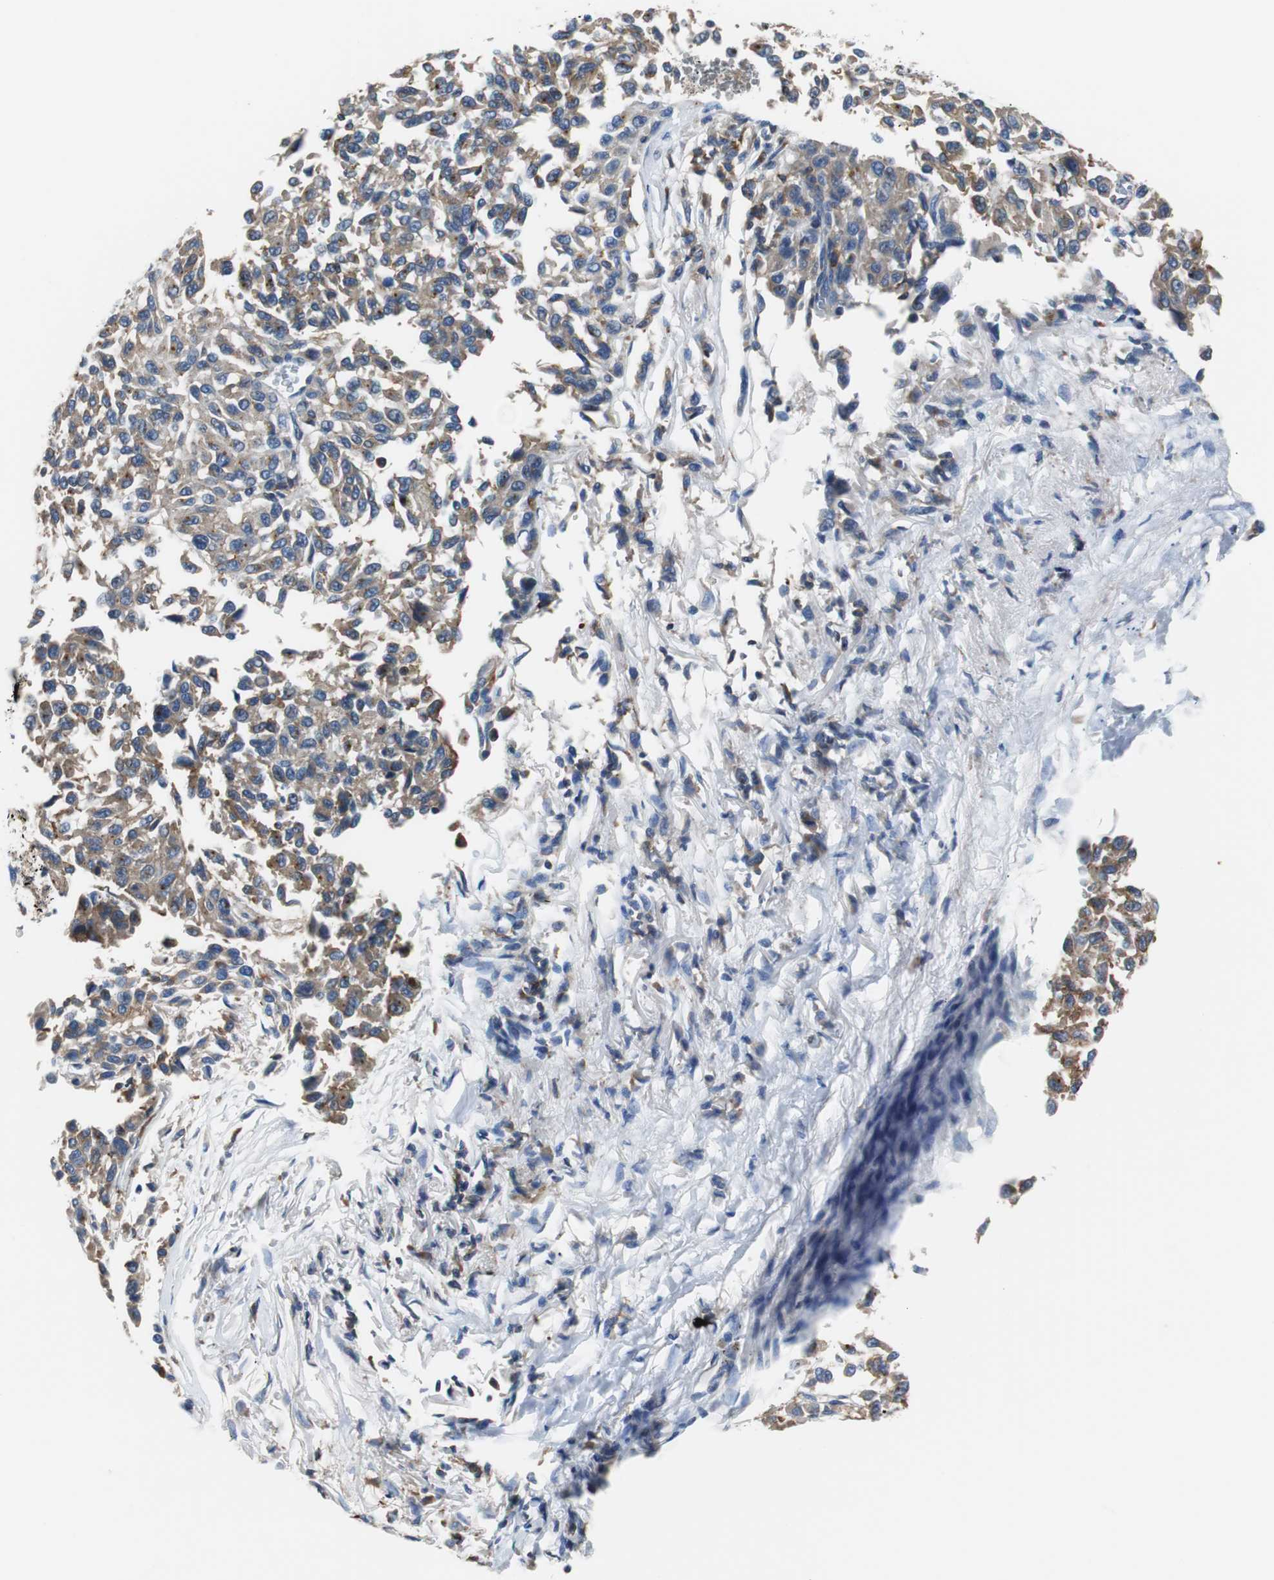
{"staining": {"intensity": "moderate", "quantity": ">75%", "location": "cytoplasmic/membranous"}, "tissue": "melanoma", "cell_type": "Tumor cells", "image_type": "cancer", "snomed": [{"axis": "morphology", "description": "Malignant melanoma, Metastatic site"}, {"axis": "topography", "description": "Lung"}], "caption": "Immunohistochemical staining of human melanoma shows medium levels of moderate cytoplasmic/membranous positivity in approximately >75% of tumor cells.", "gene": "VAMP8", "patient": {"sex": "male", "age": 64}}